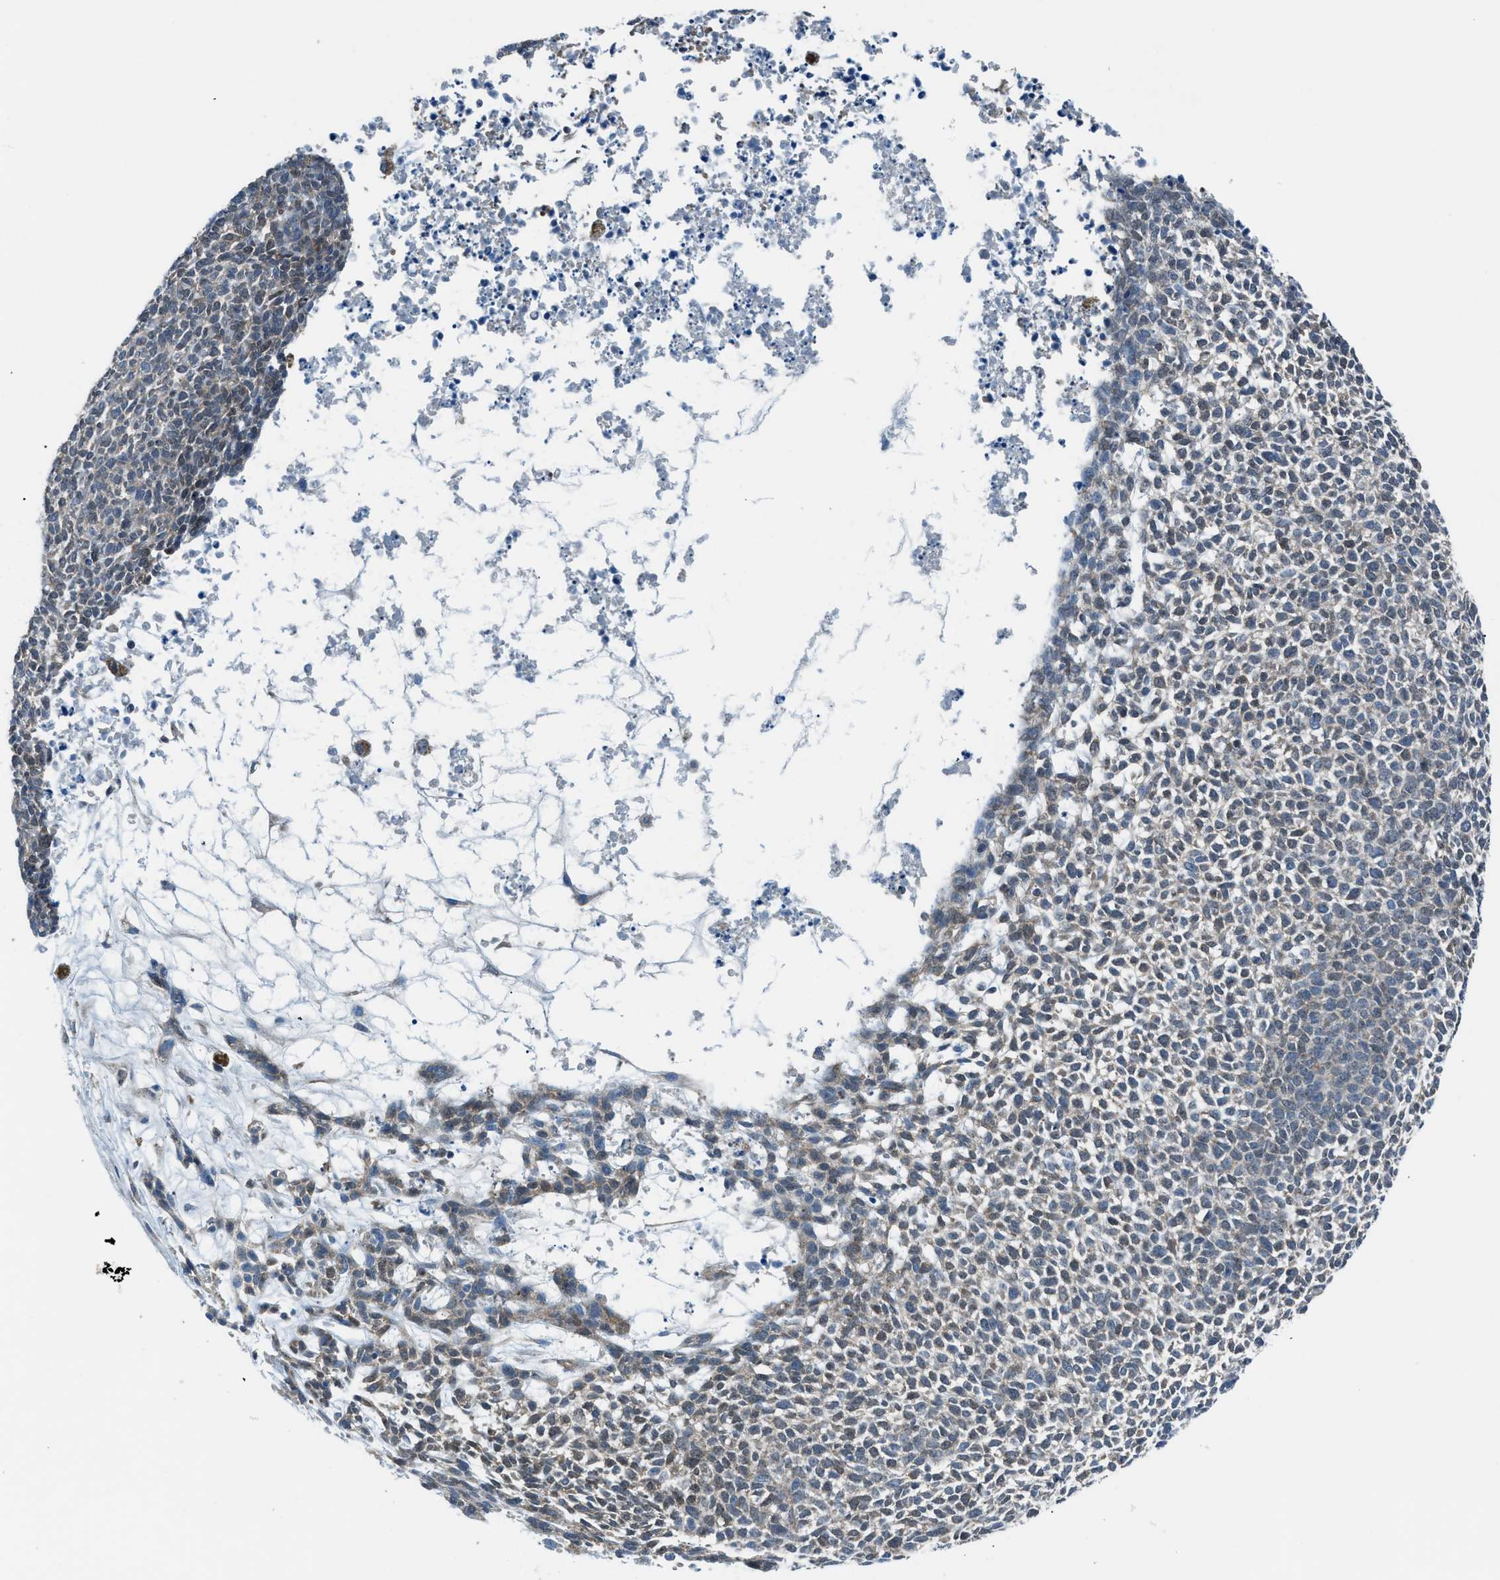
{"staining": {"intensity": "moderate", "quantity": "25%-75%", "location": "cytoplasmic/membranous,nuclear"}, "tissue": "skin cancer", "cell_type": "Tumor cells", "image_type": "cancer", "snomed": [{"axis": "morphology", "description": "Basal cell carcinoma"}, {"axis": "topography", "description": "Skin"}], "caption": "An image of skin basal cell carcinoma stained for a protein displays moderate cytoplasmic/membranous and nuclear brown staining in tumor cells.", "gene": "PRKN", "patient": {"sex": "female", "age": 84}}